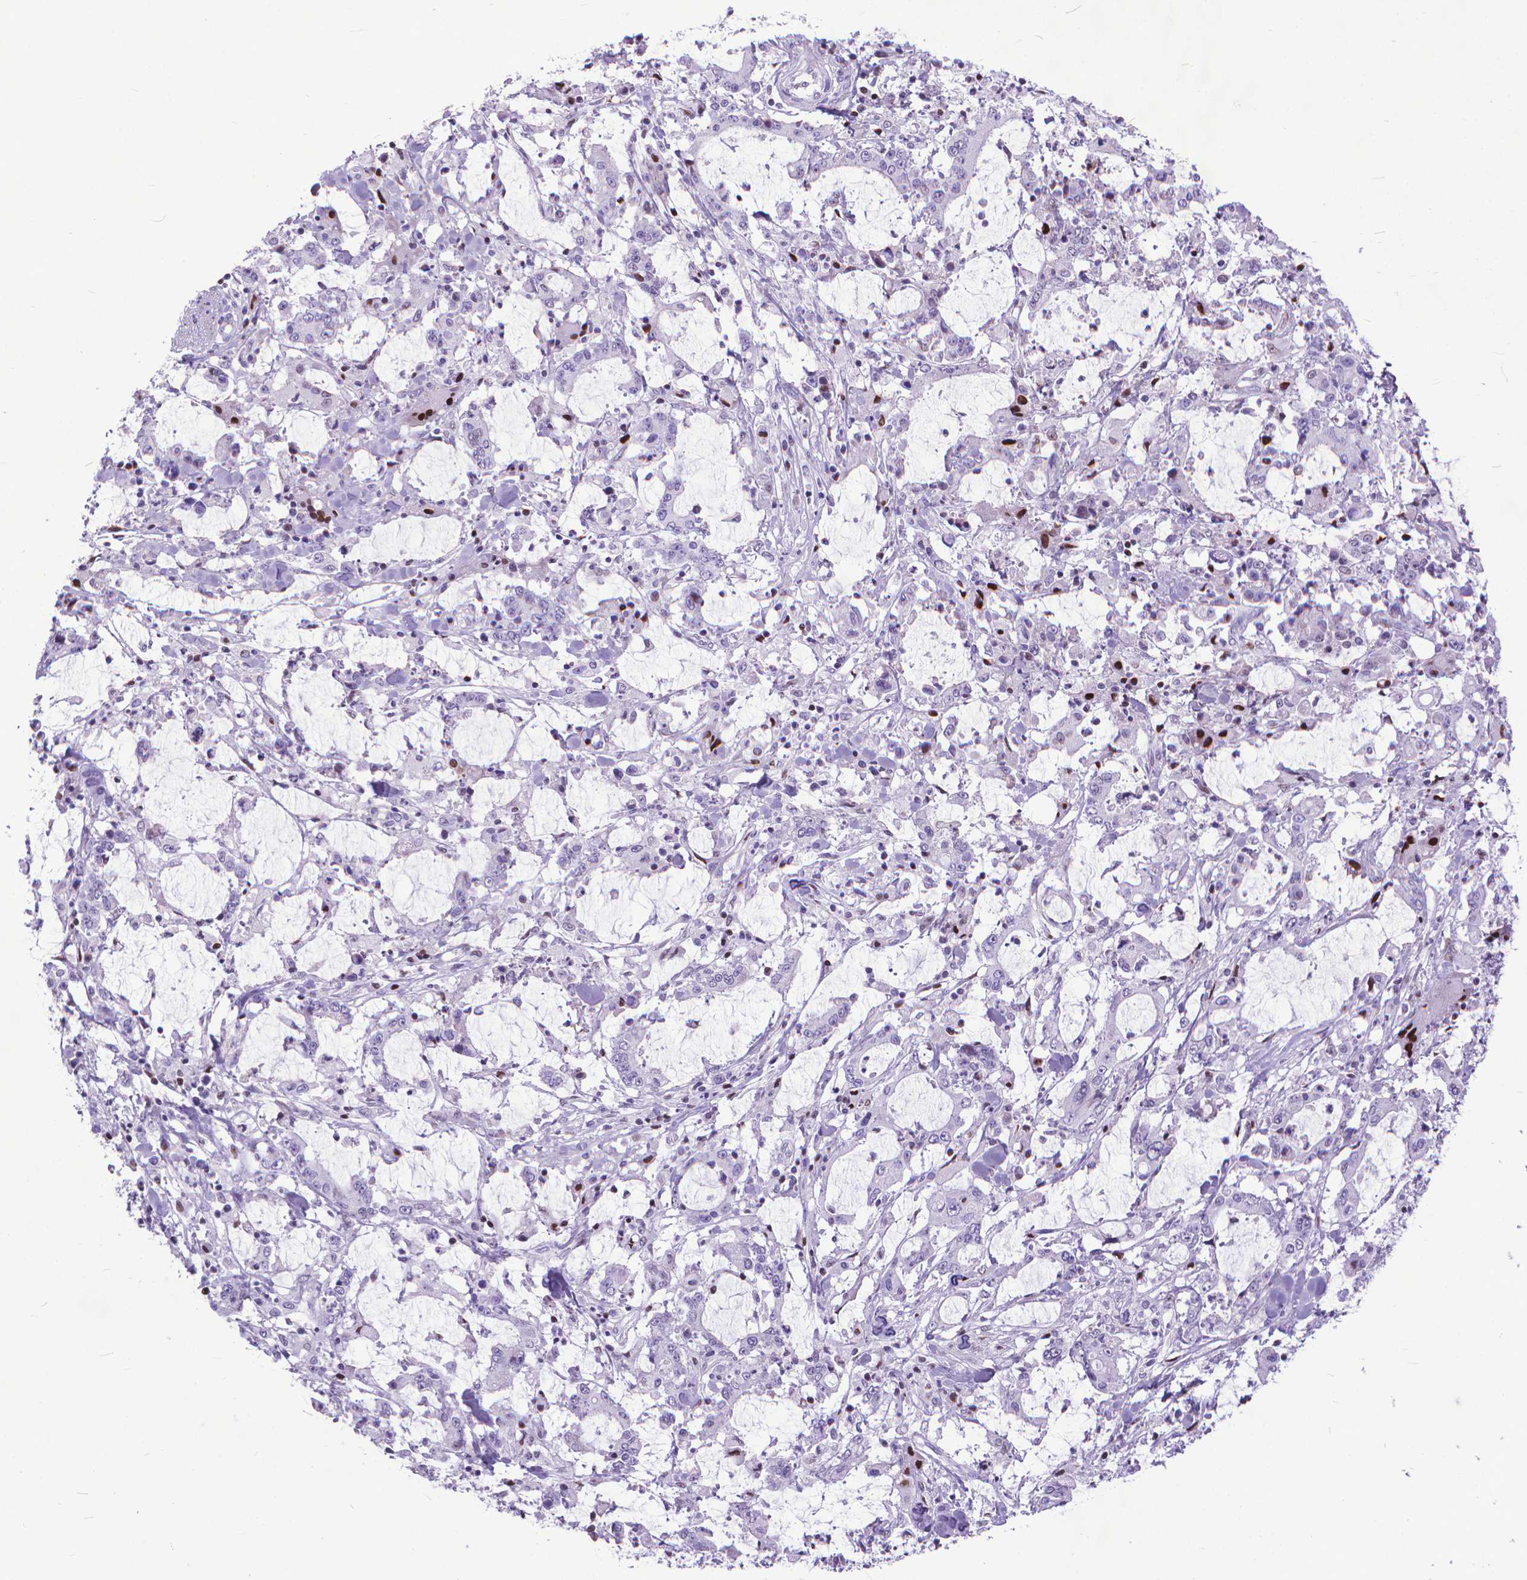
{"staining": {"intensity": "negative", "quantity": "none", "location": "none"}, "tissue": "stomach cancer", "cell_type": "Tumor cells", "image_type": "cancer", "snomed": [{"axis": "morphology", "description": "Adenocarcinoma, NOS"}, {"axis": "topography", "description": "Stomach, upper"}], "caption": "Immunohistochemistry image of neoplastic tissue: human stomach adenocarcinoma stained with DAB (3,3'-diaminobenzidine) shows no significant protein positivity in tumor cells.", "gene": "POLE4", "patient": {"sex": "male", "age": 68}}